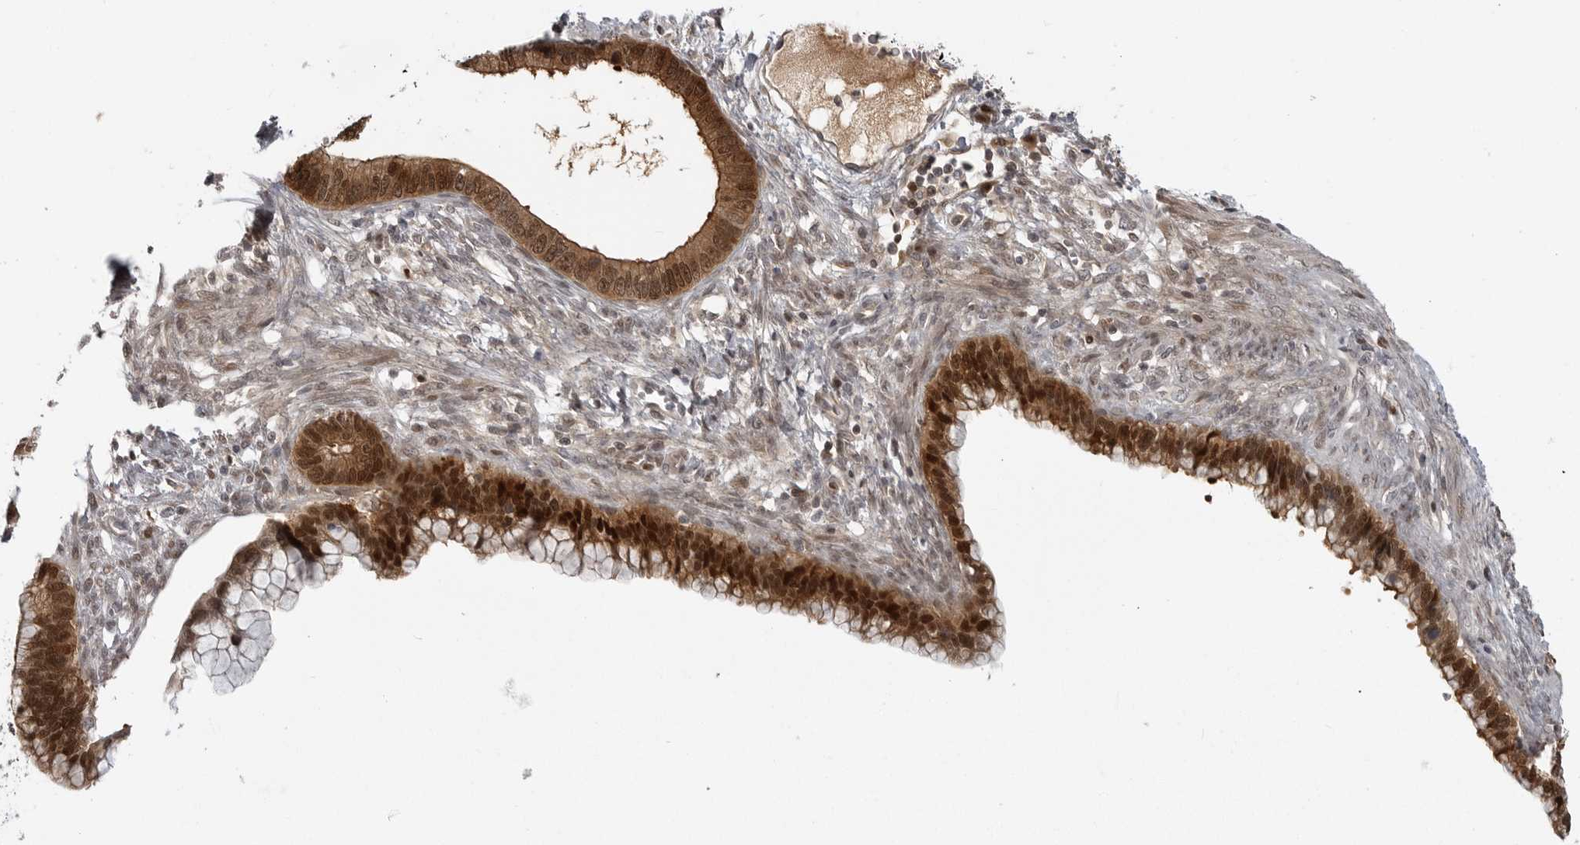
{"staining": {"intensity": "strong", "quantity": ">75%", "location": "cytoplasmic/membranous,nuclear"}, "tissue": "cervical cancer", "cell_type": "Tumor cells", "image_type": "cancer", "snomed": [{"axis": "morphology", "description": "Adenocarcinoma, NOS"}, {"axis": "topography", "description": "Cervix"}], "caption": "Immunohistochemistry (IHC) image of neoplastic tissue: adenocarcinoma (cervical) stained using IHC reveals high levels of strong protein expression localized specifically in the cytoplasmic/membranous and nuclear of tumor cells, appearing as a cytoplasmic/membranous and nuclear brown color.", "gene": "CTIF", "patient": {"sex": "female", "age": 44}}